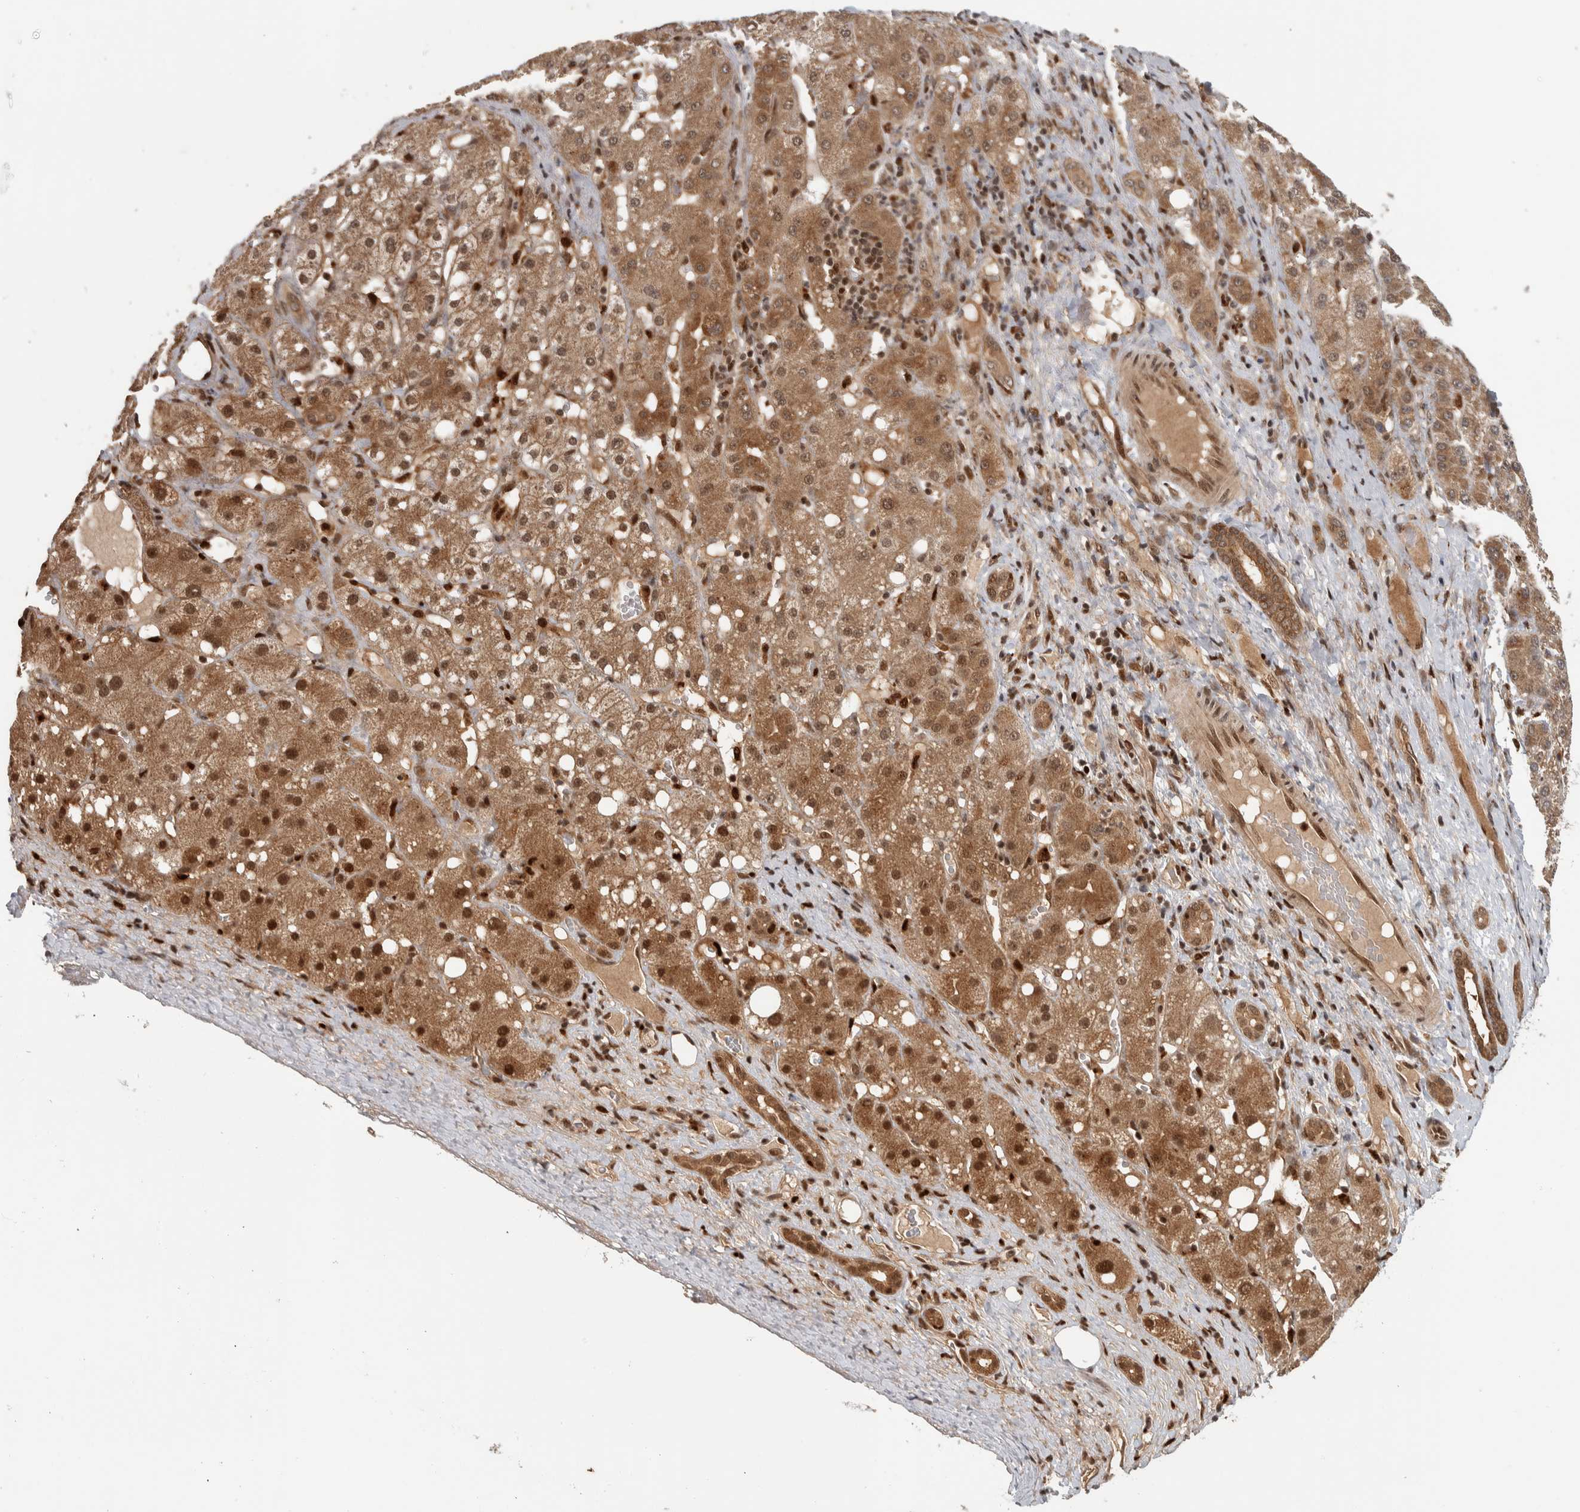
{"staining": {"intensity": "moderate", "quantity": ">75%", "location": "cytoplasmic/membranous,nuclear"}, "tissue": "liver cancer", "cell_type": "Tumor cells", "image_type": "cancer", "snomed": [{"axis": "morphology", "description": "Carcinoma, Hepatocellular, NOS"}, {"axis": "topography", "description": "Liver"}], "caption": "This is an image of immunohistochemistry staining of liver cancer (hepatocellular carcinoma), which shows moderate positivity in the cytoplasmic/membranous and nuclear of tumor cells.", "gene": "RPS6KA4", "patient": {"sex": "male", "age": 67}}